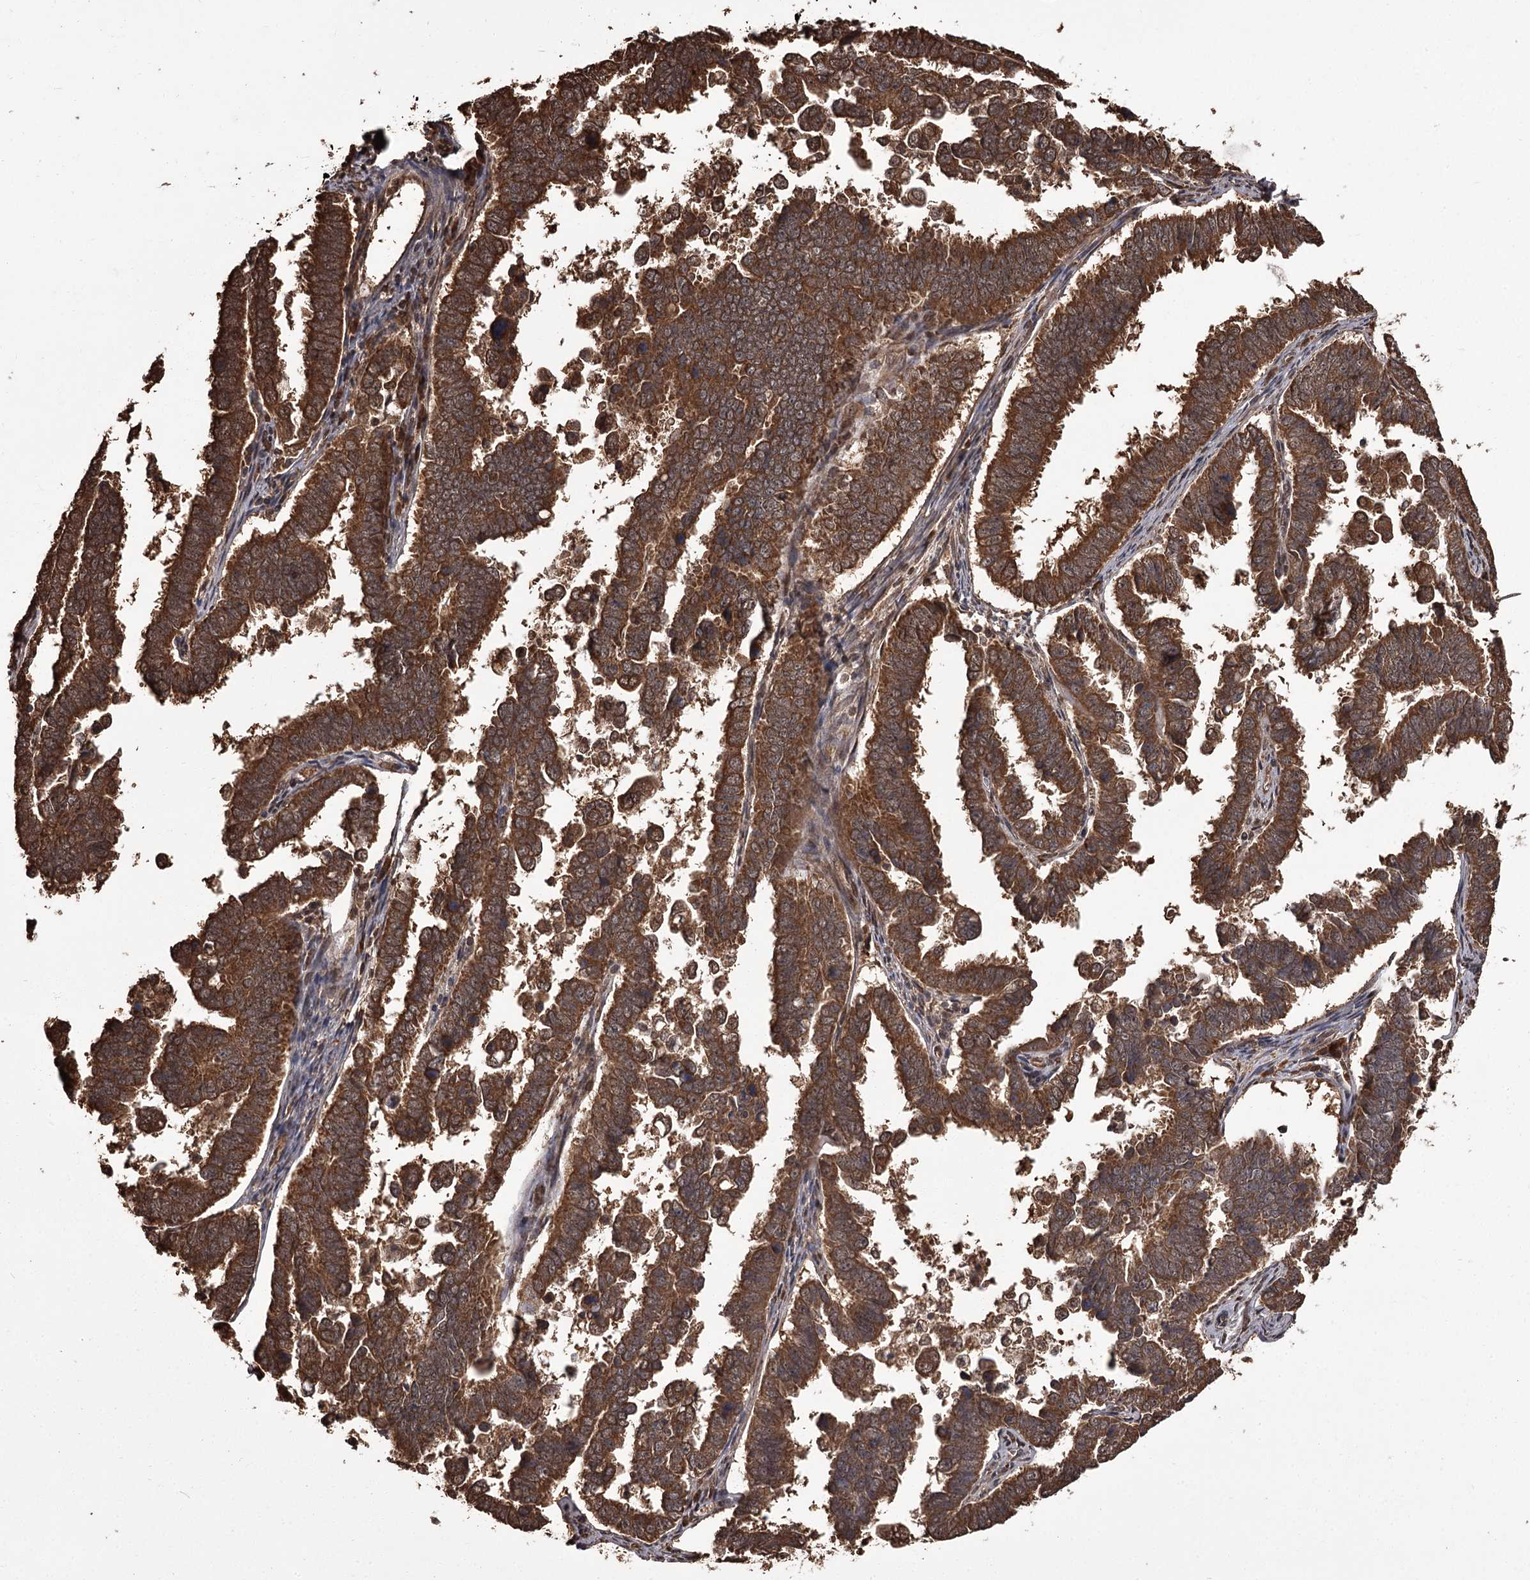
{"staining": {"intensity": "strong", "quantity": ">75%", "location": "cytoplasmic/membranous"}, "tissue": "endometrial cancer", "cell_type": "Tumor cells", "image_type": "cancer", "snomed": [{"axis": "morphology", "description": "Adenocarcinoma, NOS"}, {"axis": "topography", "description": "Endometrium"}], "caption": "IHC (DAB) staining of human endometrial cancer (adenocarcinoma) demonstrates strong cytoplasmic/membranous protein staining in about >75% of tumor cells. The staining is performed using DAB brown chromogen to label protein expression. The nuclei are counter-stained blue using hematoxylin.", "gene": "NPRL2", "patient": {"sex": "female", "age": 75}}